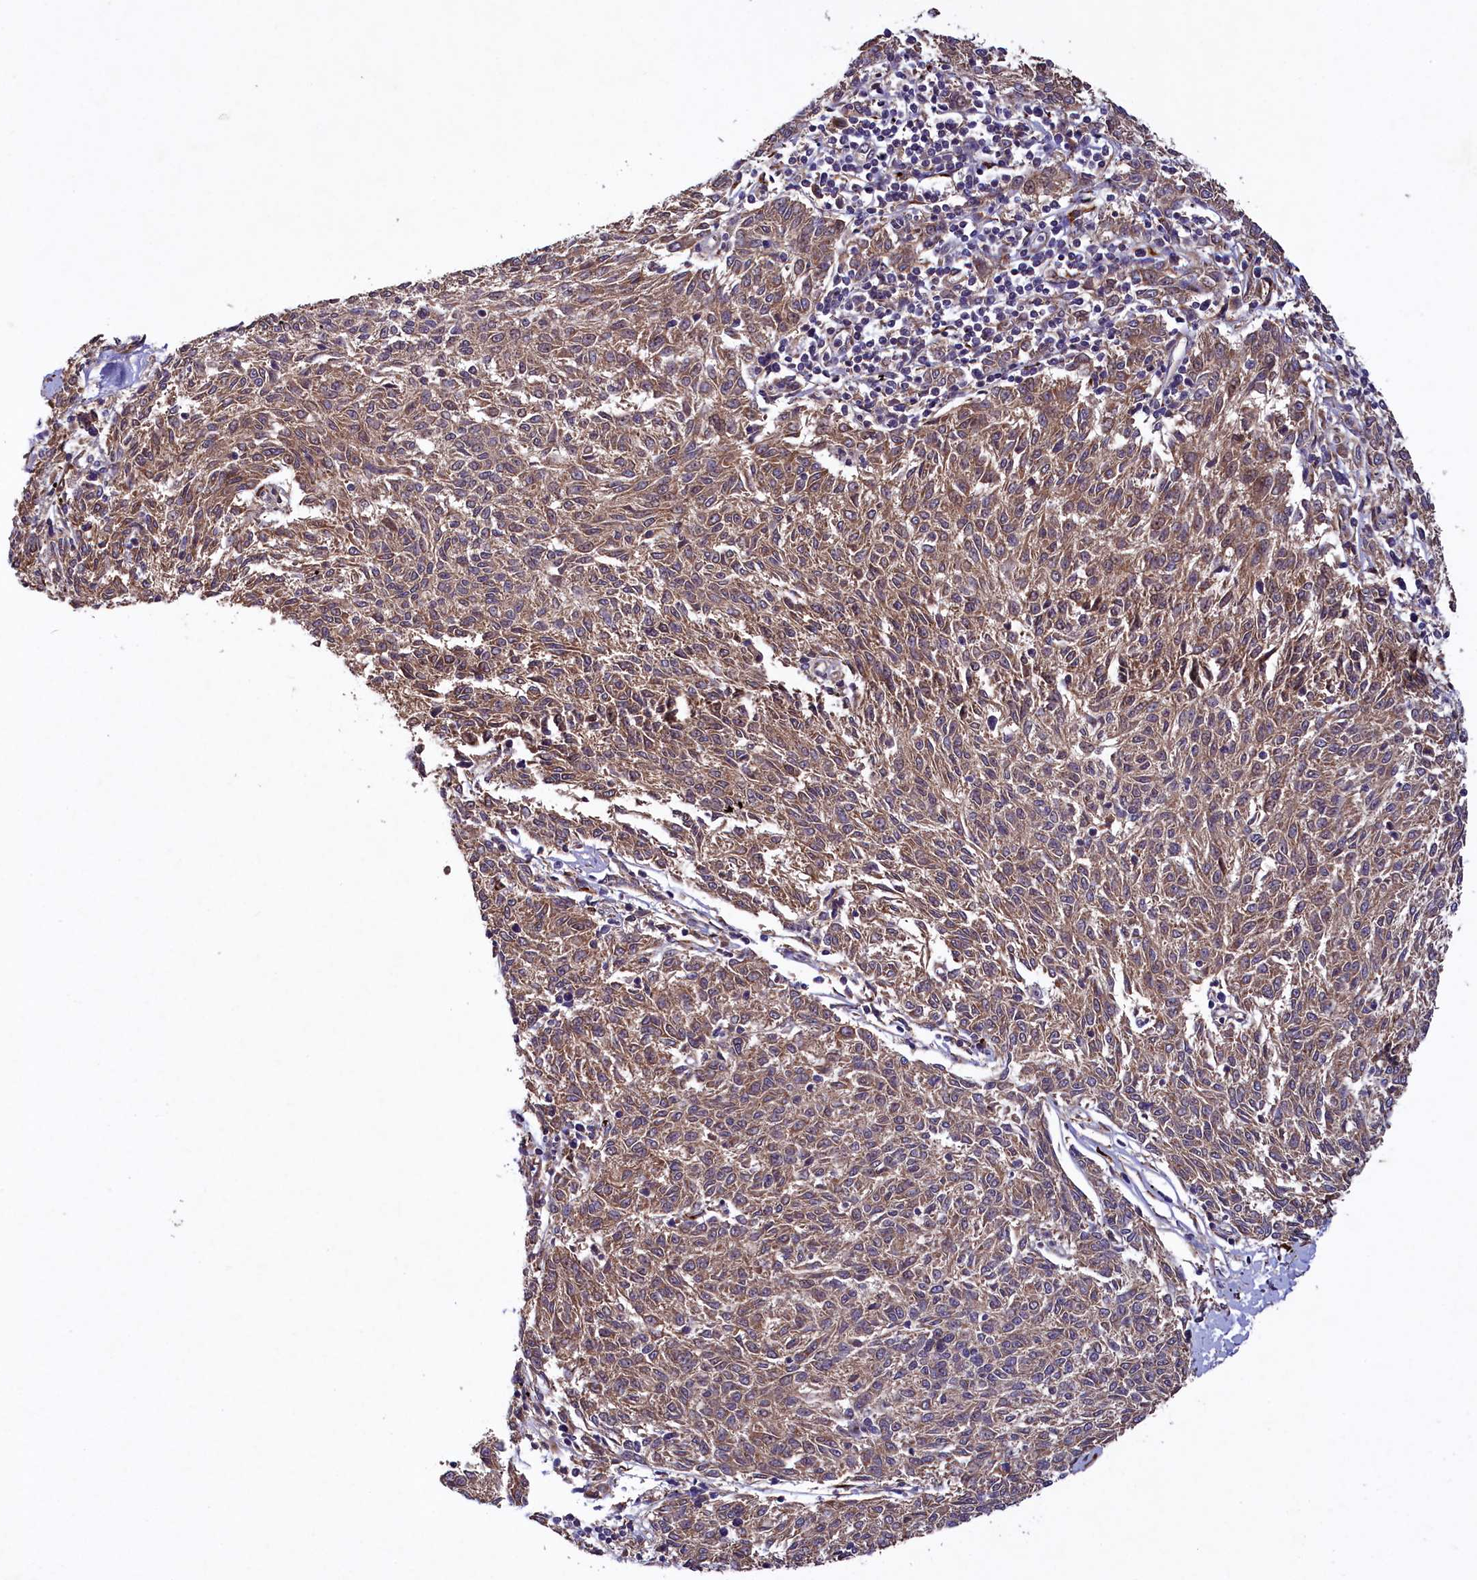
{"staining": {"intensity": "moderate", "quantity": ">75%", "location": "cytoplasmic/membranous"}, "tissue": "melanoma", "cell_type": "Tumor cells", "image_type": "cancer", "snomed": [{"axis": "morphology", "description": "Malignant melanoma, NOS"}, {"axis": "topography", "description": "Skin"}], "caption": "An image of malignant melanoma stained for a protein demonstrates moderate cytoplasmic/membranous brown staining in tumor cells.", "gene": "ARRDC4", "patient": {"sex": "female", "age": 72}}